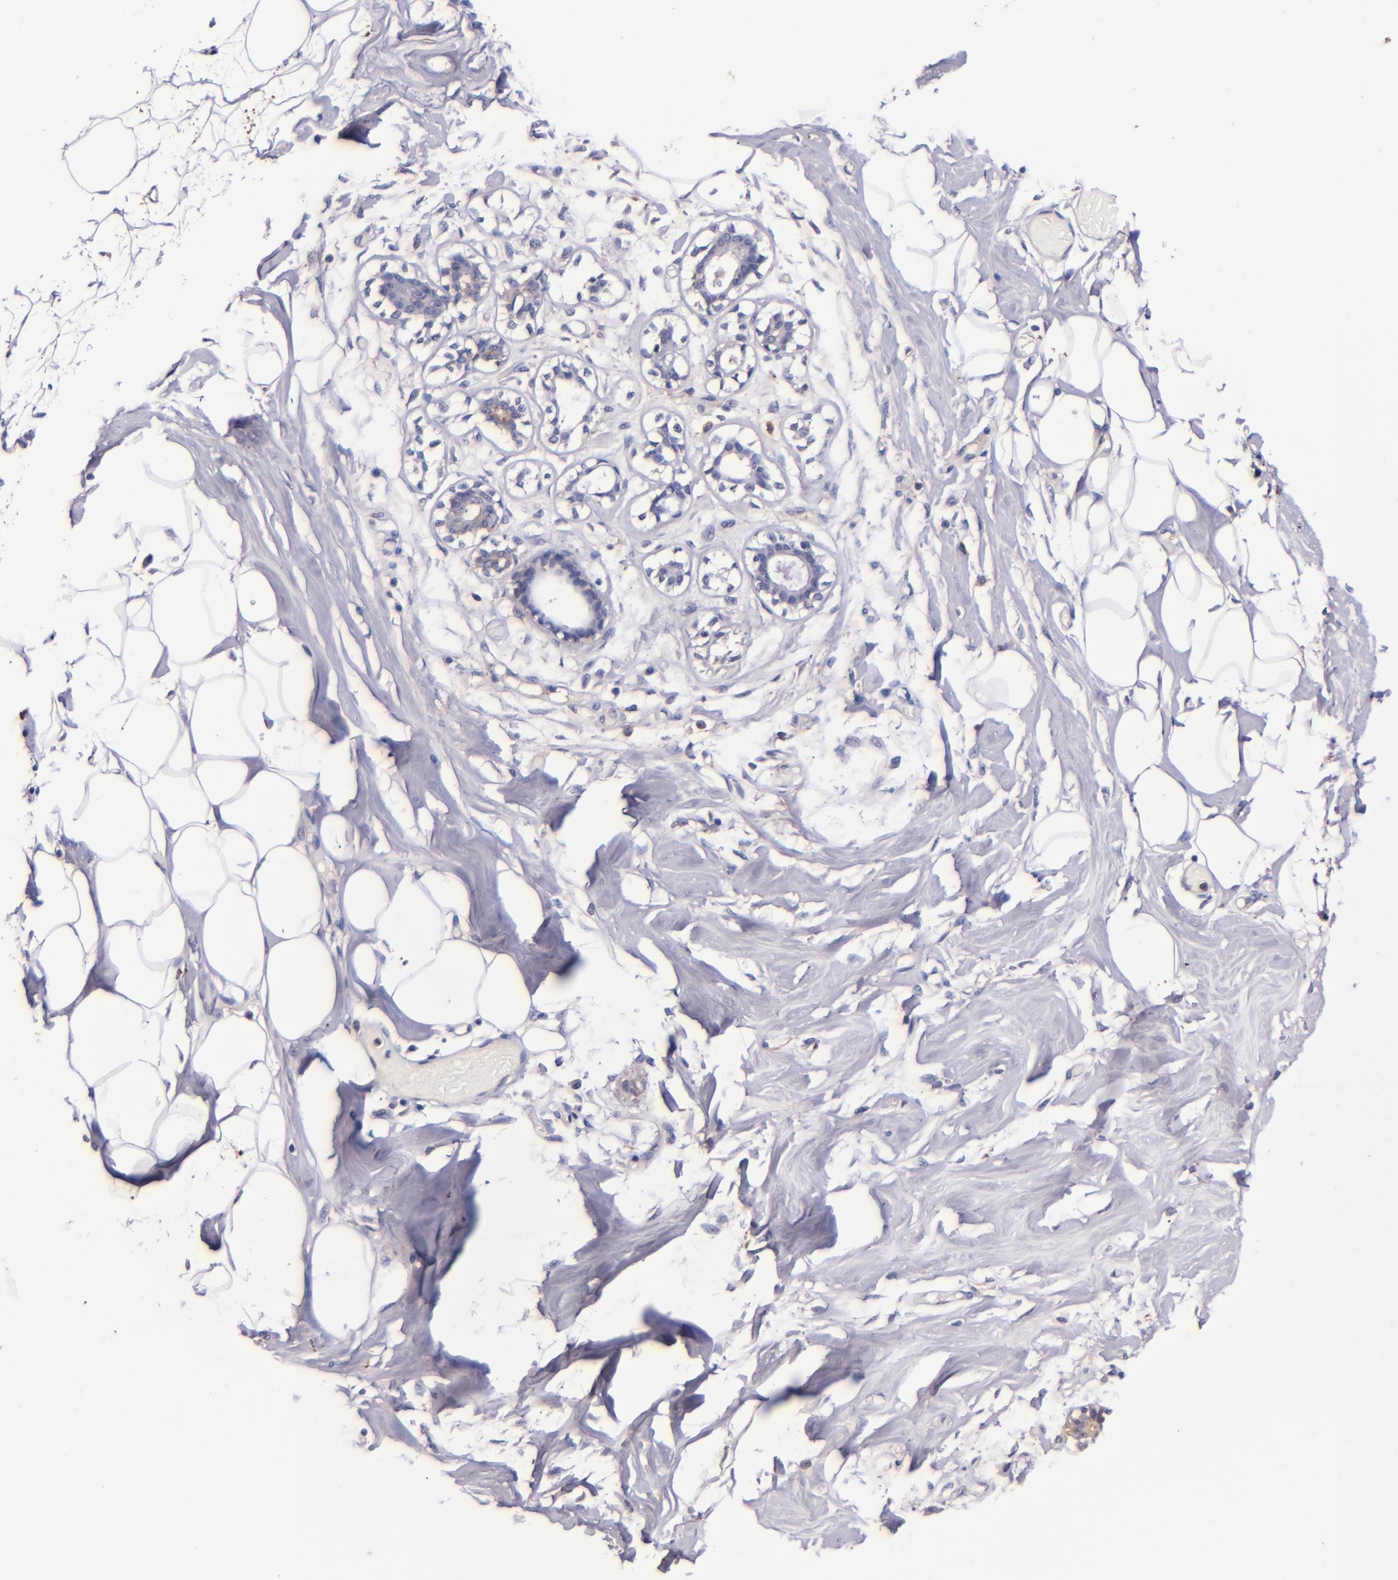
{"staining": {"intensity": "negative", "quantity": "none", "location": "none"}, "tissue": "breast", "cell_type": "Adipocytes", "image_type": "normal", "snomed": [{"axis": "morphology", "description": "Normal tissue, NOS"}, {"axis": "morphology", "description": "Fibrosis, NOS"}, {"axis": "topography", "description": "Breast"}], "caption": "Immunohistochemical staining of benign breast shows no significant positivity in adipocytes. (DAB (3,3'-diaminobenzidine) immunohistochemistry, high magnification).", "gene": "SIRPA", "patient": {"sex": "female", "age": 39}}